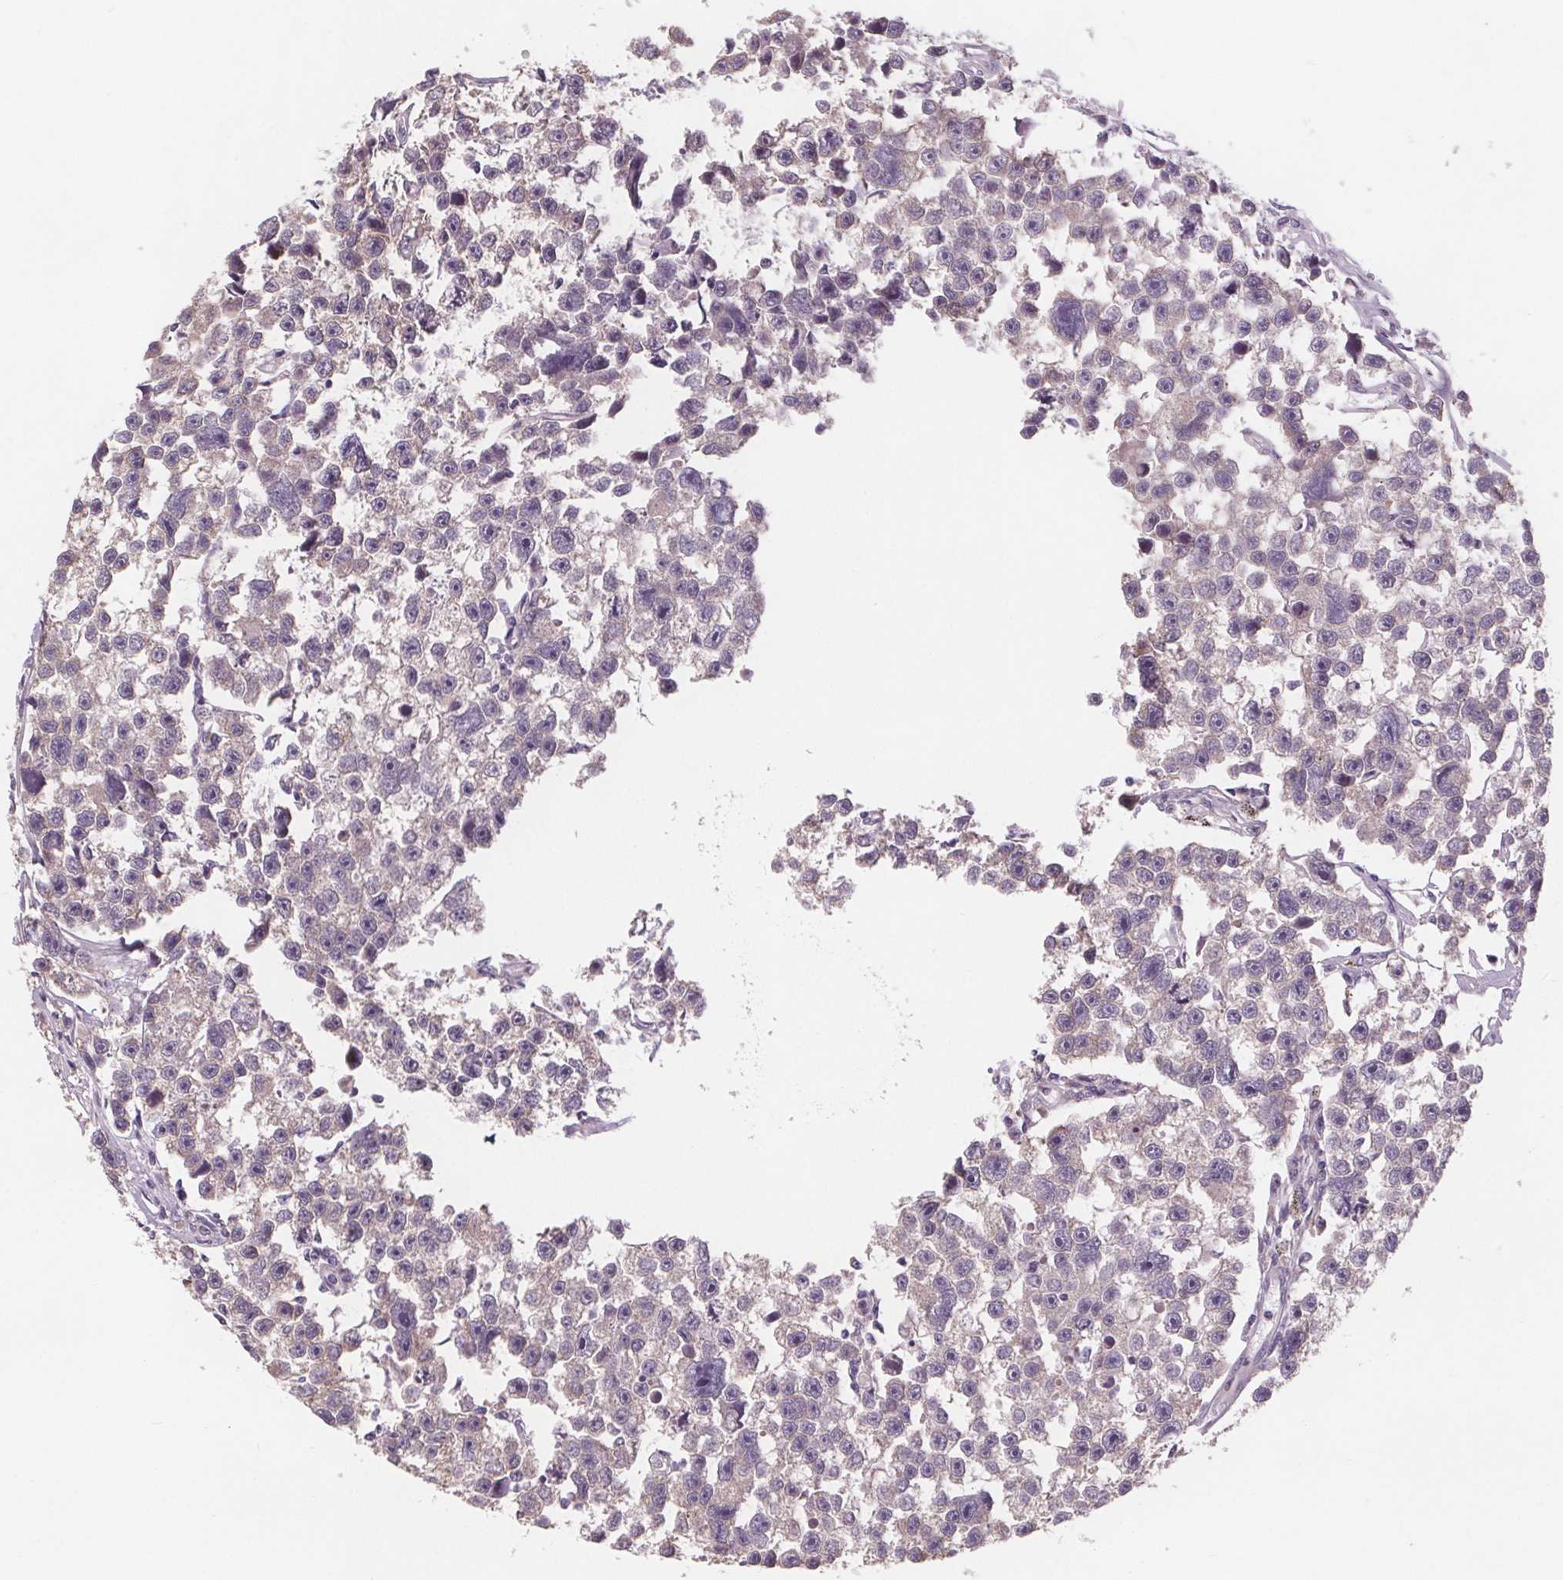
{"staining": {"intensity": "negative", "quantity": "none", "location": "none"}, "tissue": "testis cancer", "cell_type": "Tumor cells", "image_type": "cancer", "snomed": [{"axis": "morphology", "description": "Seminoma, NOS"}, {"axis": "topography", "description": "Testis"}], "caption": "Immunohistochemistry histopathology image of neoplastic tissue: seminoma (testis) stained with DAB (3,3'-diaminobenzidine) exhibits no significant protein positivity in tumor cells. The staining is performed using DAB brown chromogen with nuclei counter-stained in using hematoxylin.", "gene": "TMEM80", "patient": {"sex": "male", "age": 26}}